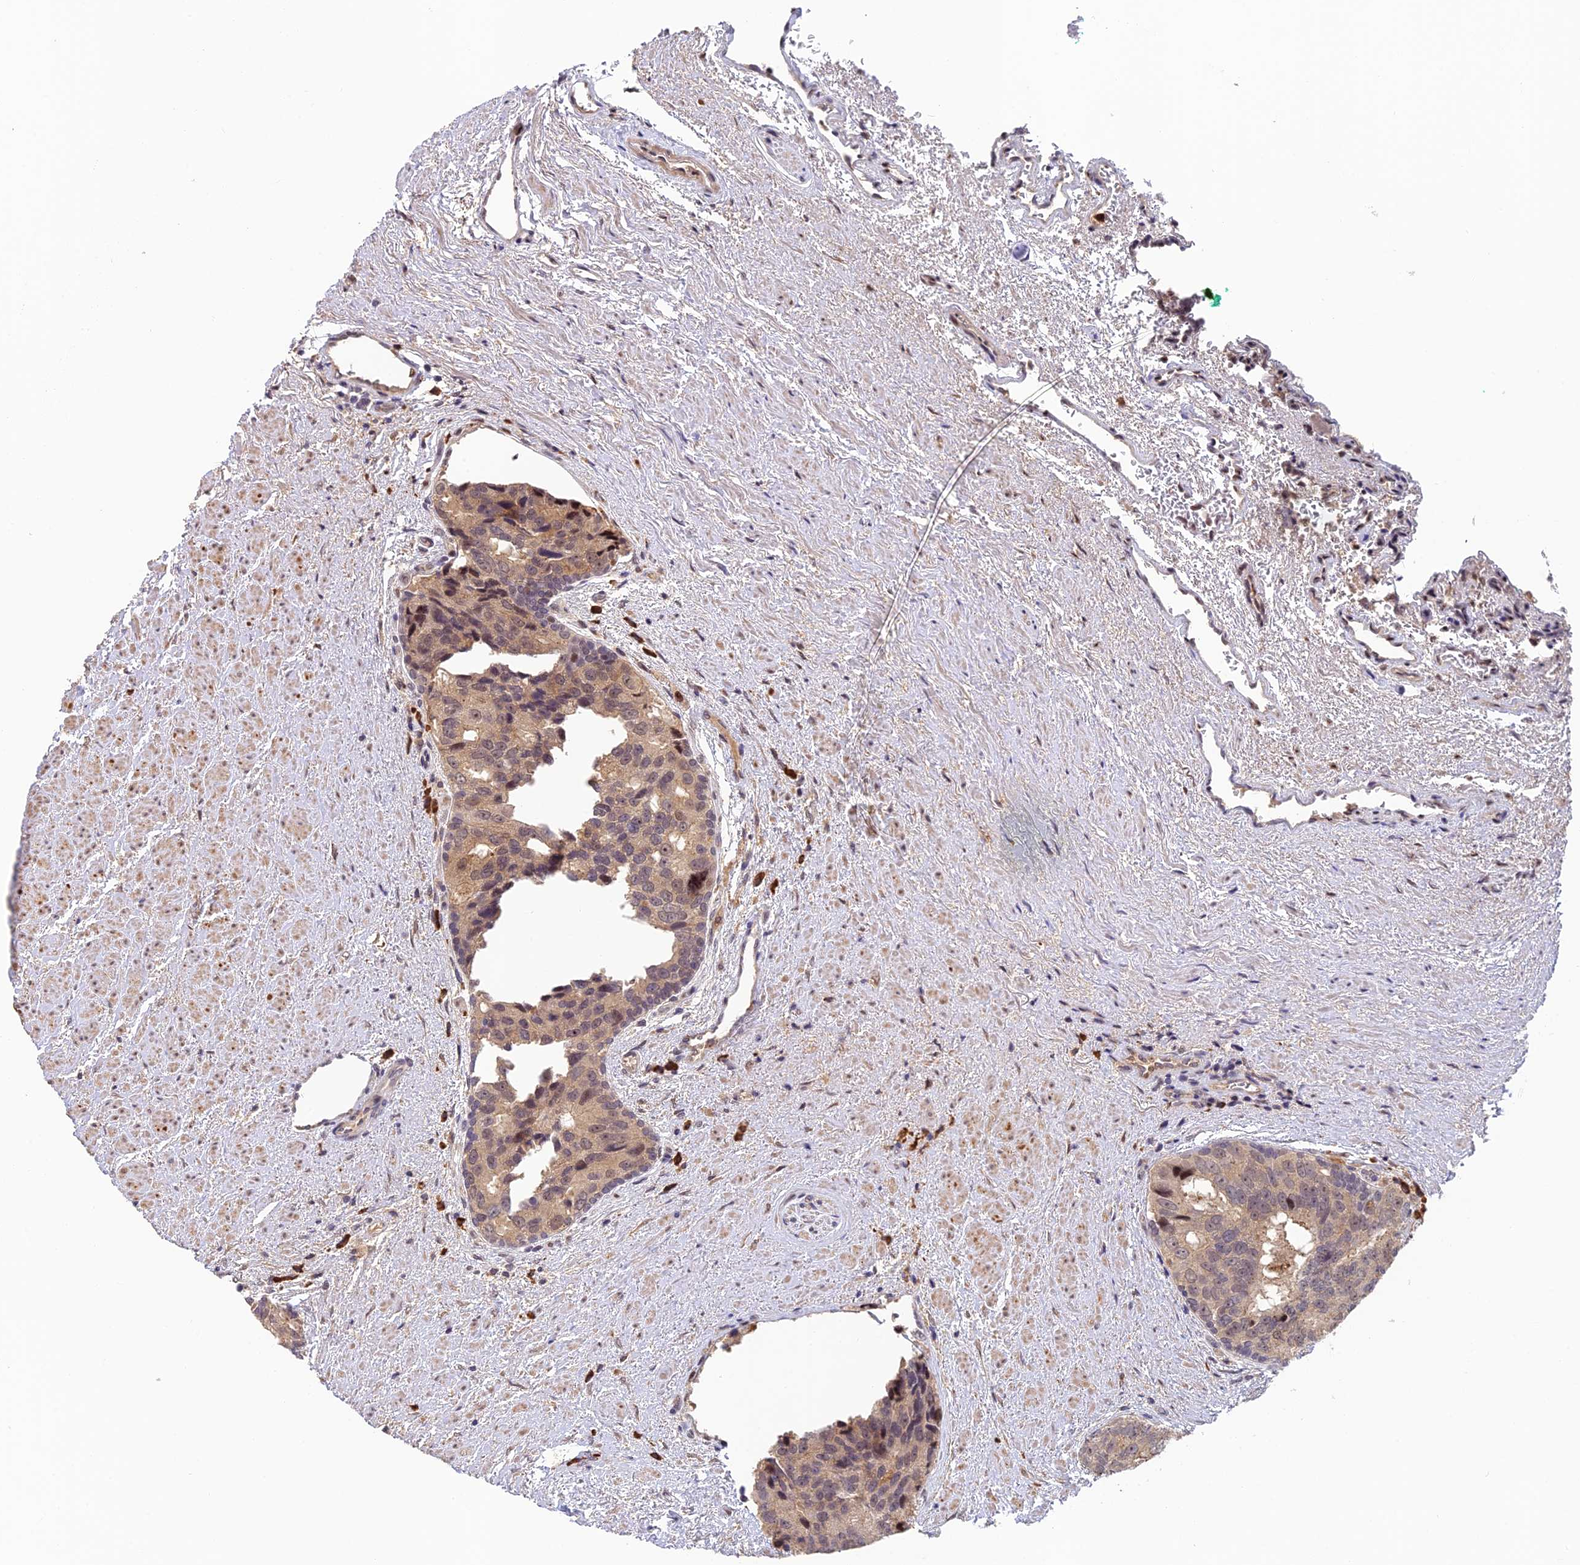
{"staining": {"intensity": "weak", "quantity": "25%-75%", "location": "cytoplasmic/membranous,nuclear"}, "tissue": "prostate cancer", "cell_type": "Tumor cells", "image_type": "cancer", "snomed": [{"axis": "morphology", "description": "Adenocarcinoma, High grade"}, {"axis": "topography", "description": "Prostate"}], "caption": "Immunohistochemical staining of human prostate high-grade adenocarcinoma displays low levels of weak cytoplasmic/membranous and nuclear protein staining in about 25%-75% of tumor cells.", "gene": "OSBPL1A", "patient": {"sex": "male", "age": 70}}